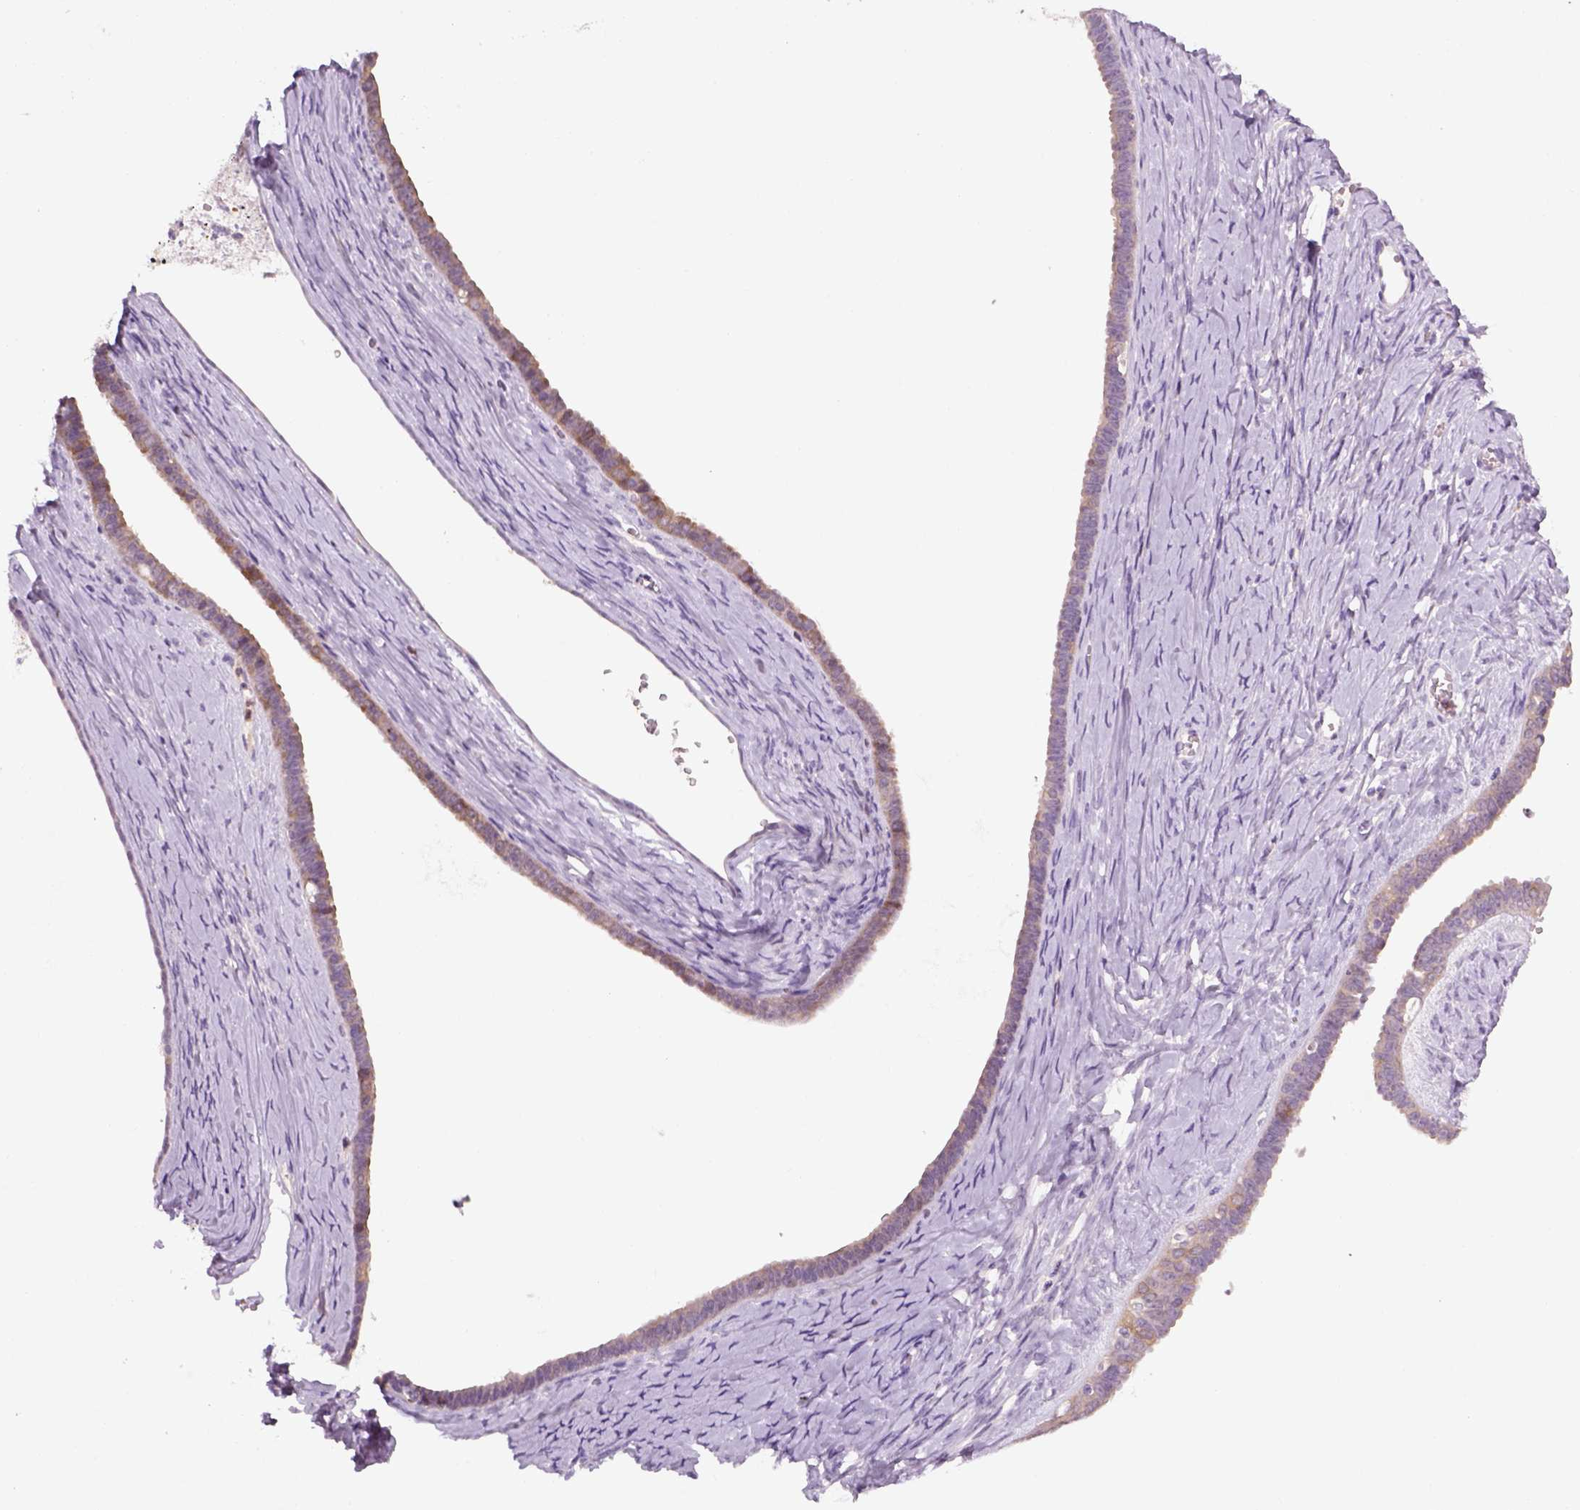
{"staining": {"intensity": "moderate", "quantity": "25%-75%", "location": "cytoplasmic/membranous"}, "tissue": "ovarian cancer", "cell_type": "Tumor cells", "image_type": "cancer", "snomed": [{"axis": "morphology", "description": "Cystadenocarcinoma, serous, NOS"}, {"axis": "topography", "description": "Ovary"}], "caption": "Human ovarian cancer (serous cystadenocarcinoma) stained for a protein (brown) shows moderate cytoplasmic/membranous positive positivity in approximately 25%-75% of tumor cells.", "gene": "GOT1", "patient": {"sex": "female", "age": 71}}